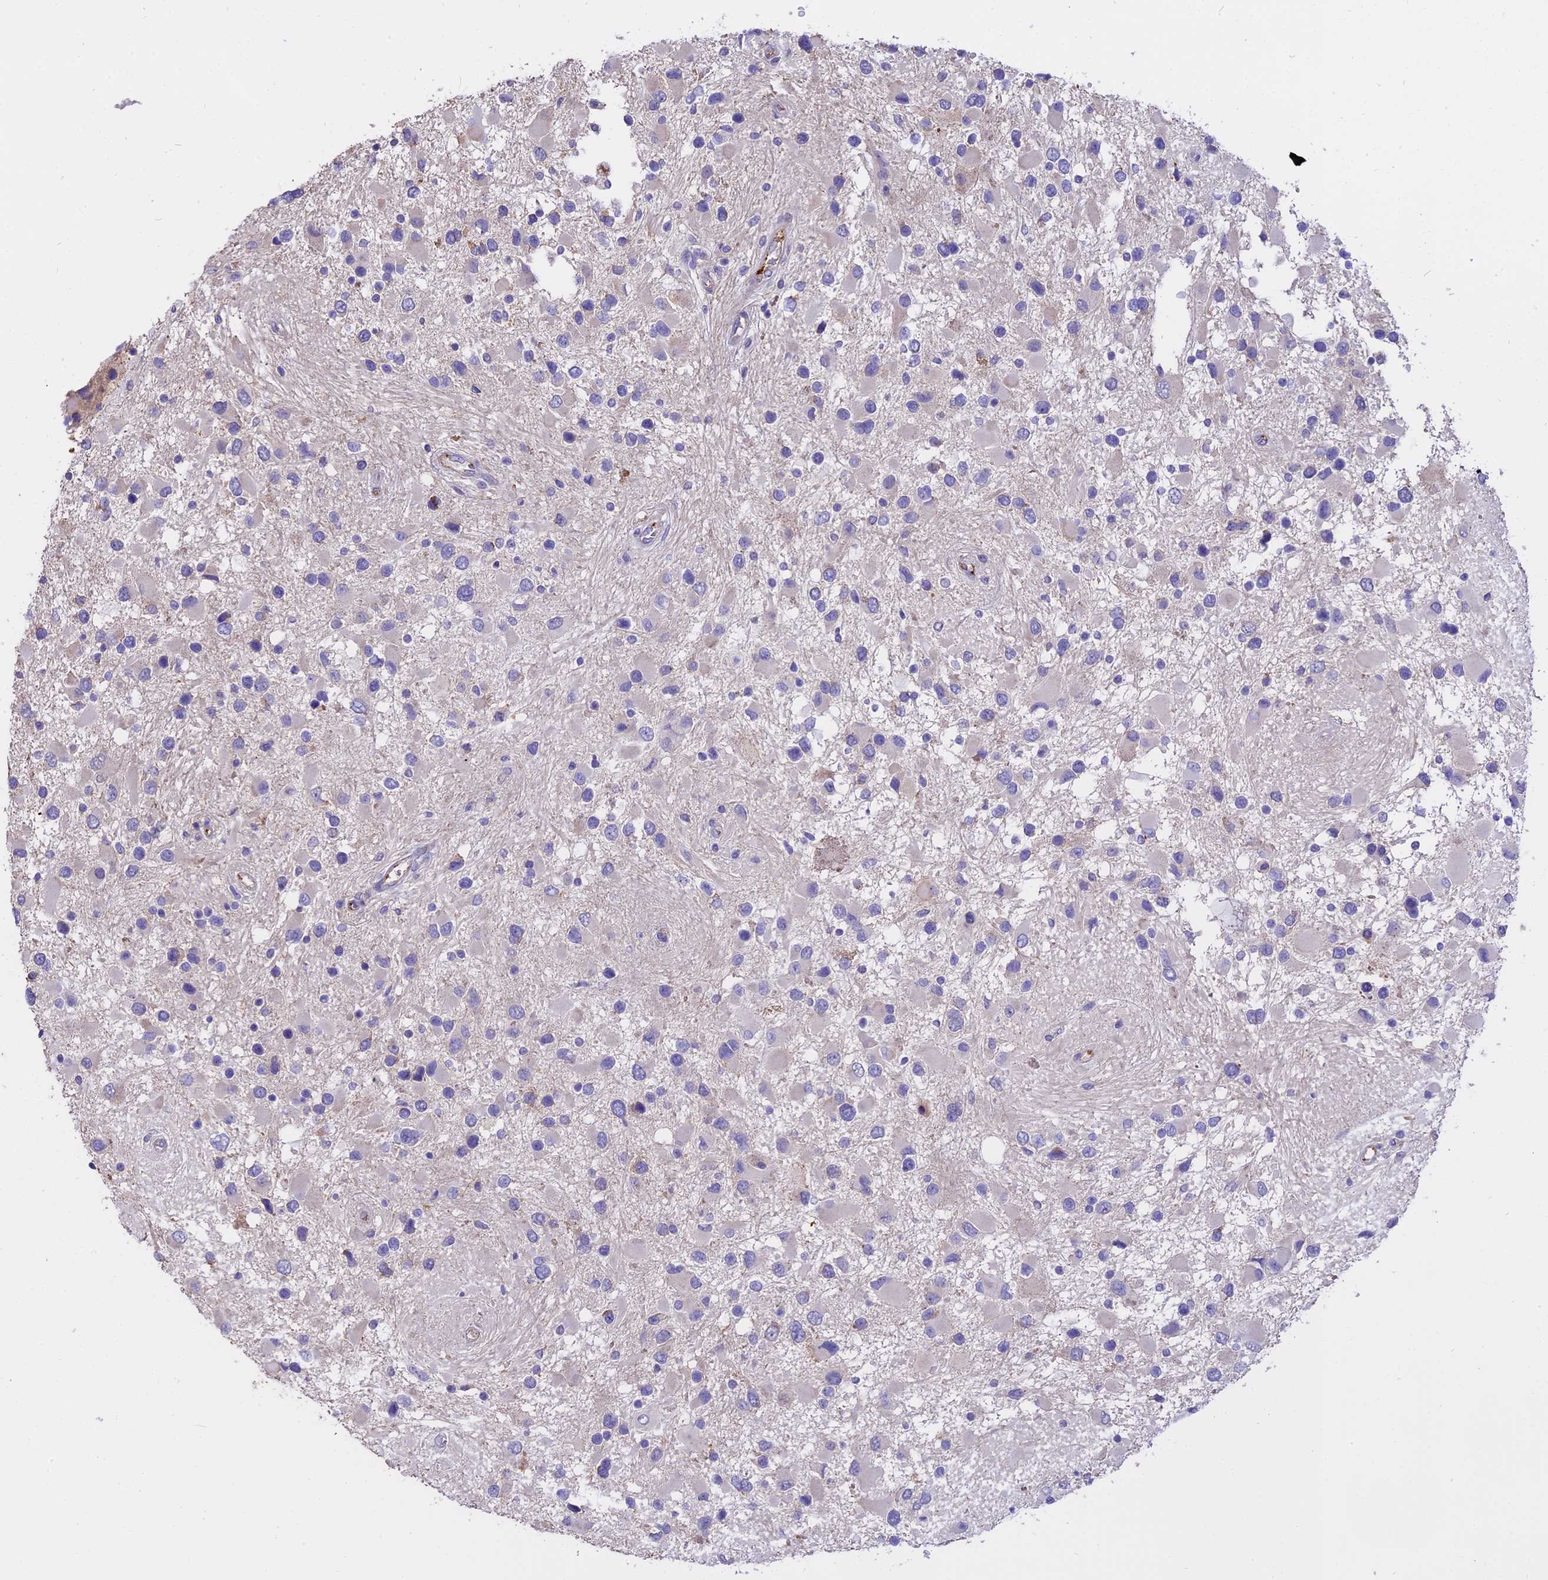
{"staining": {"intensity": "negative", "quantity": "none", "location": "none"}, "tissue": "glioma", "cell_type": "Tumor cells", "image_type": "cancer", "snomed": [{"axis": "morphology", "description": "Glioma, malignant, High grade"}, {"axis": "topography", "description": "Brain"}], "caption": "IHC of glioma shows no expression in tumor cells.", "gene": "WFDC2", "patient": {"sex": "male", "age": 53}}